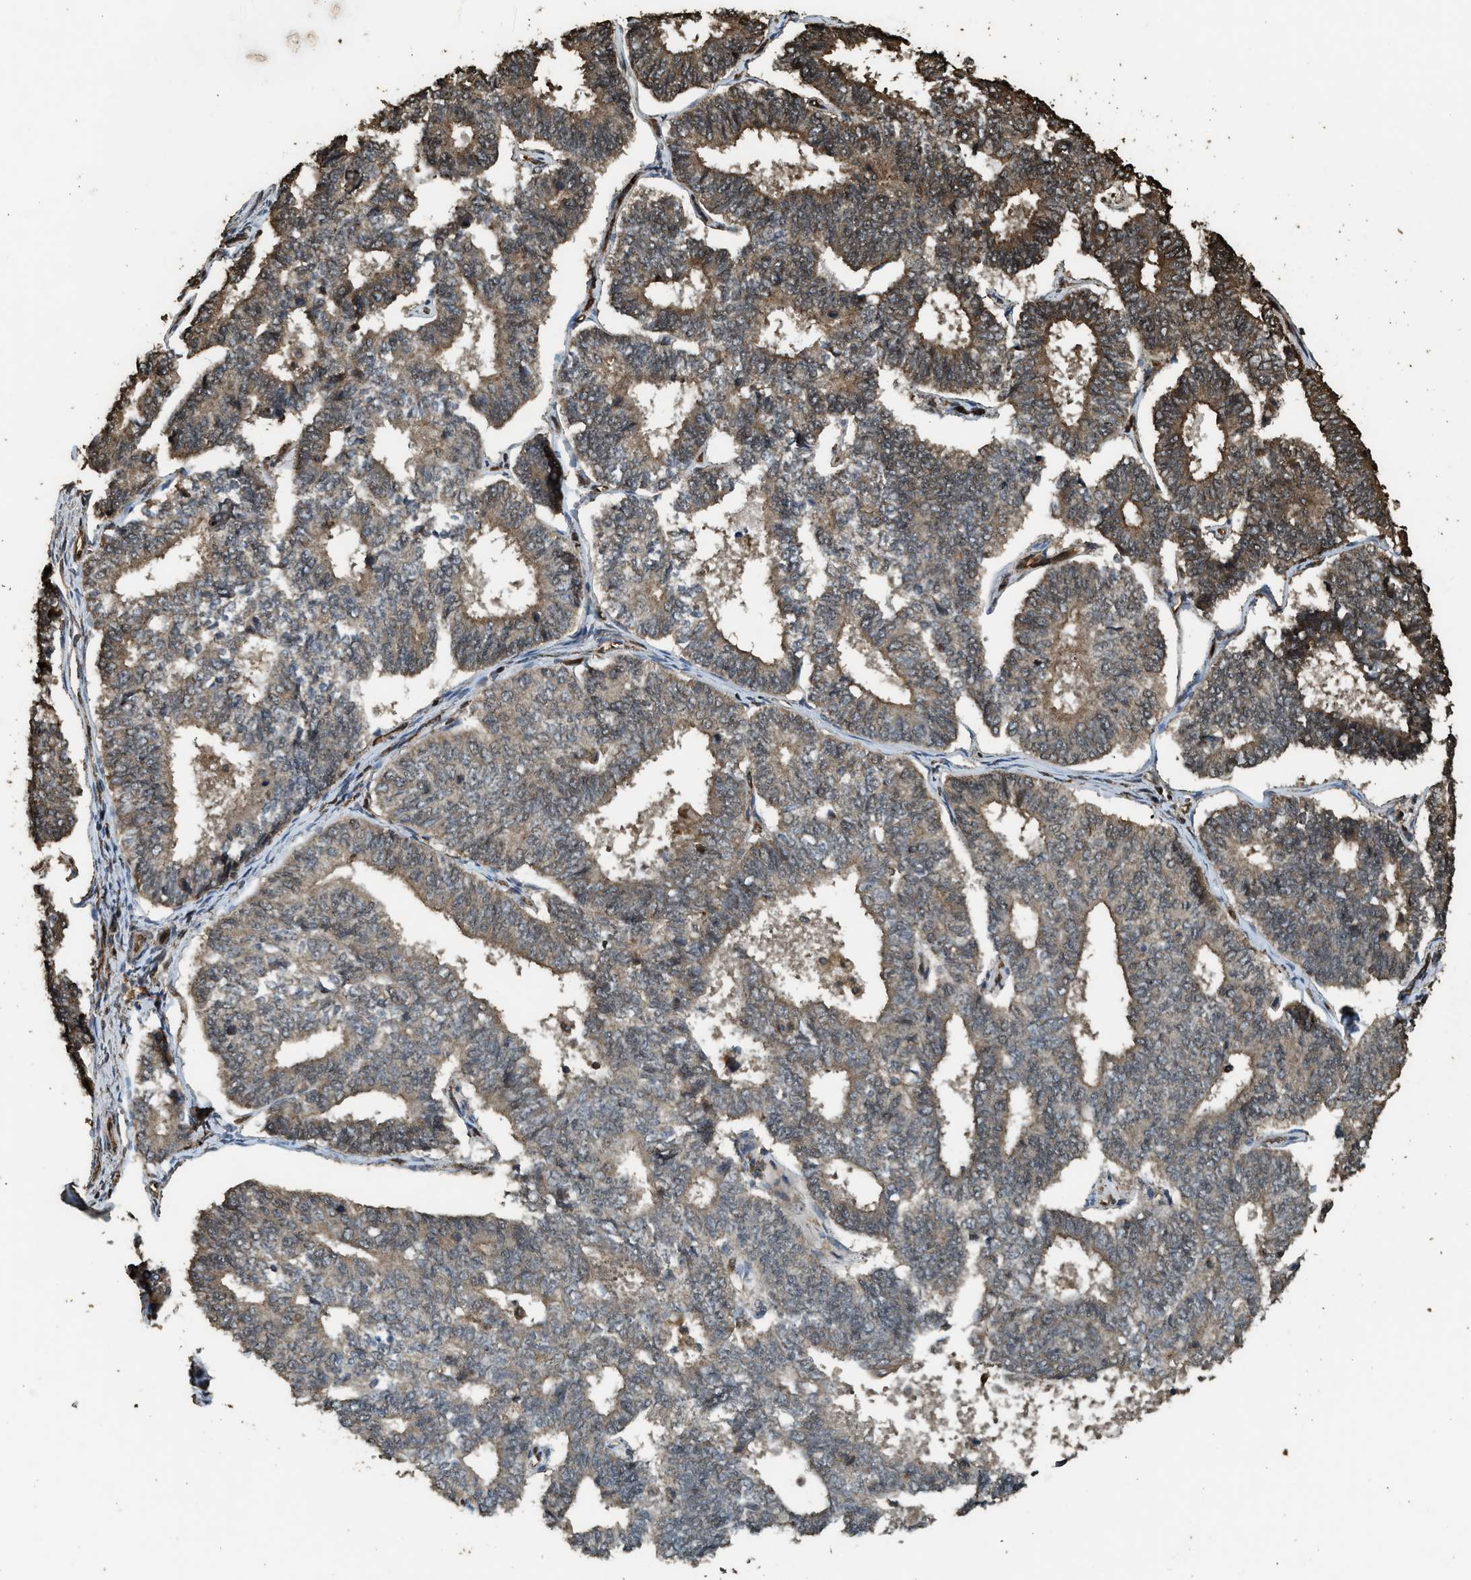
{"staining": {"intensity": "moderate", "quantity": ">75%", "location": "cytoplasmic/membranous"}, "tissue": "endometrial cancer", "cell_type": "Tumor cells", "image_type": "cancer", "snomed": [{"axis": "morphology", "description": "Adenocarcinoma, NOS"}, {"axis": "topography", "description": "Endometrium"}], "caption": "Protein staining reveals moderate cytoplasmic/membranous expression in approximately >75% of tumor cells in endometrial cancer (adenocarcinoma). (Brightfield microscopy of DAB IHC at high magnification).", "gene": "MYBL2", "patient": {"sex": "female", "age": 70}}